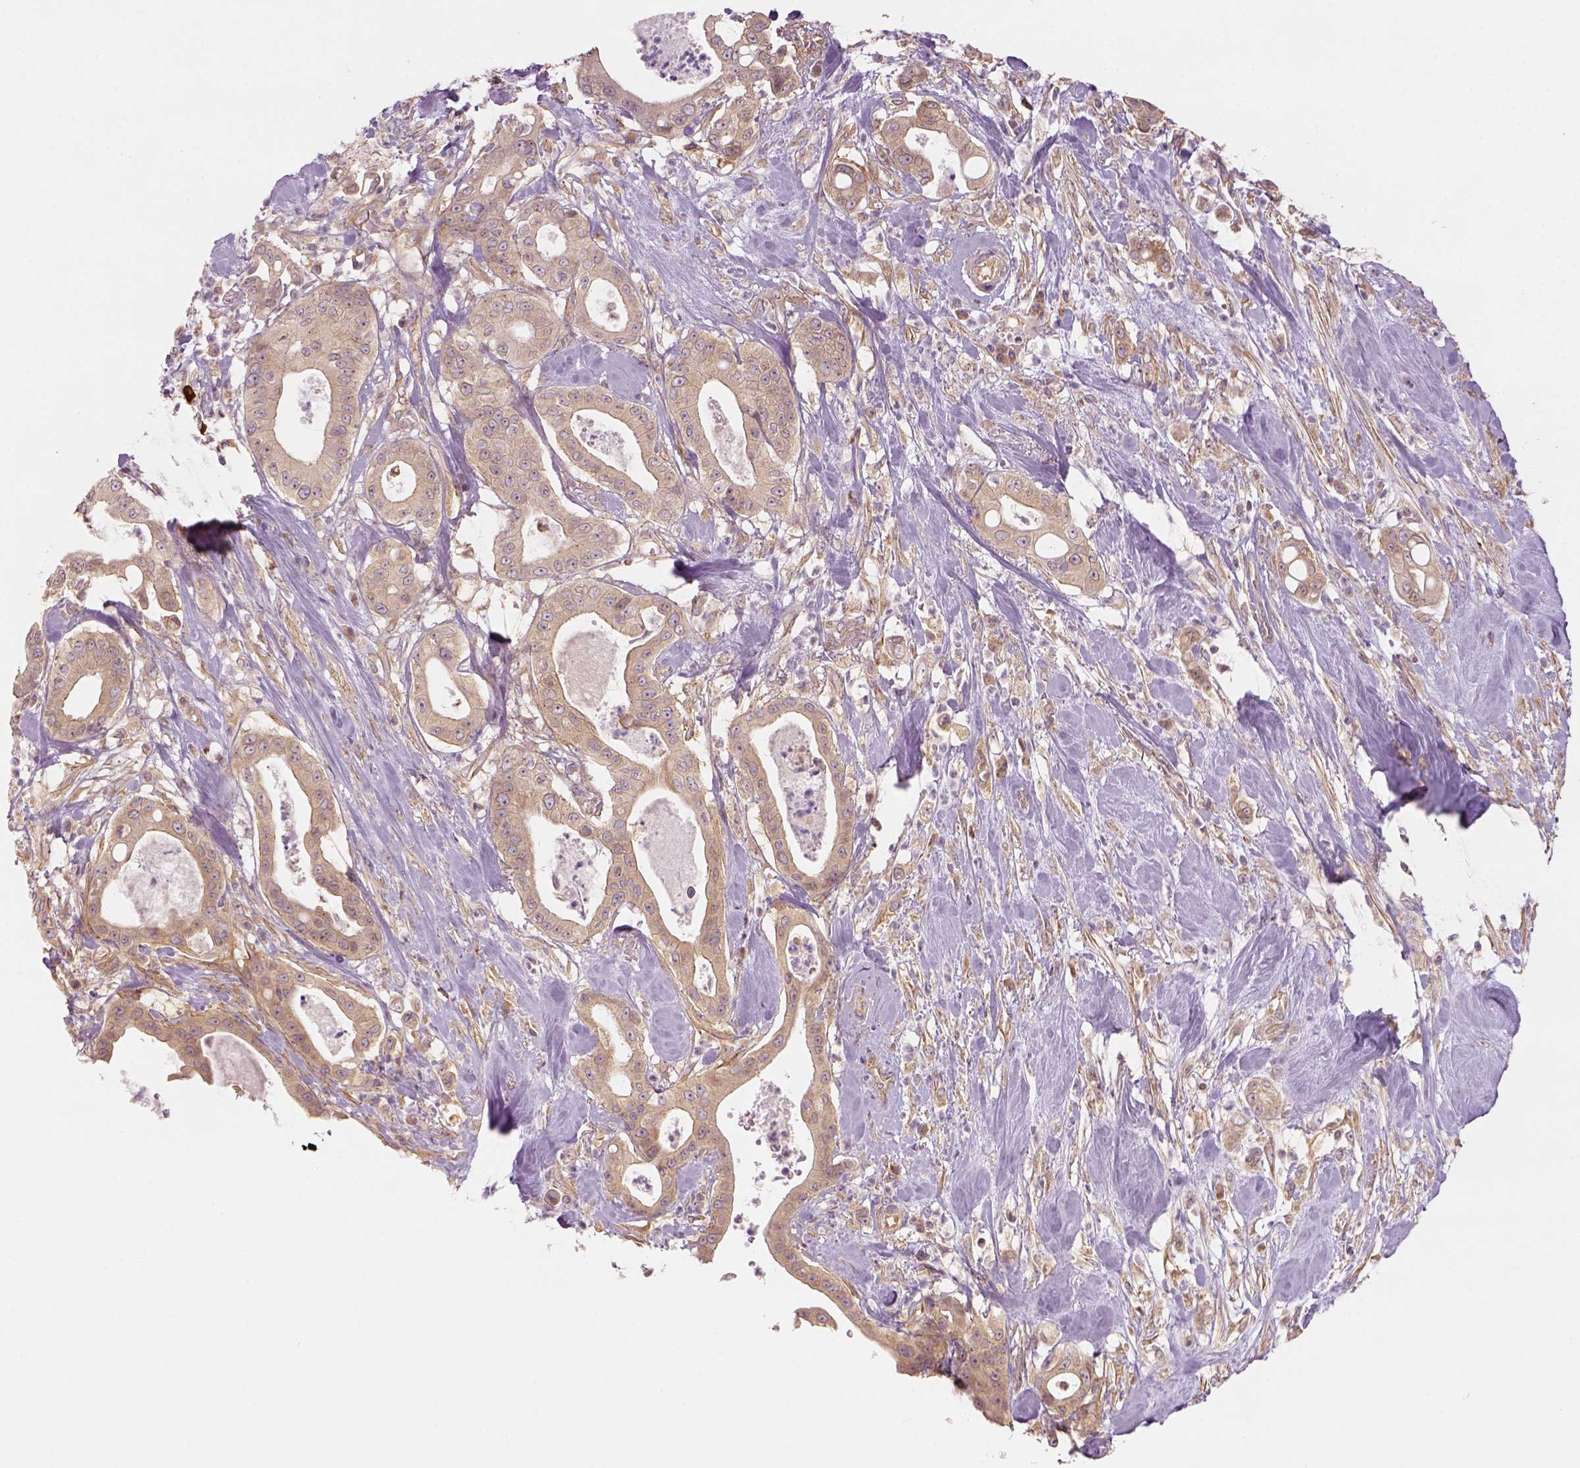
{"staining": {"intensity": "weak", "quantity": ">75%", "location": "cytoplasmic/membranous"}, "tissue": "pancreatic cancer", "cell_type": "Tumor cells", "image_type": "cancer", "snomed": [{"axis": "morphology", "description": "Adenocarcinoma, NOS"}, {"axis": "topography", "description": "Pancreas"}], "caption": "Weak cytoplasmic/membranous positivity is appreciated in about >75% of tumor cells in adenocarcinoma (pancreatic). Immunohistochemistry stains the protein in brown and the nuclei are stained blue.", "gene": "PAIP1", "patient": {"sex": "male", "age": 71}}